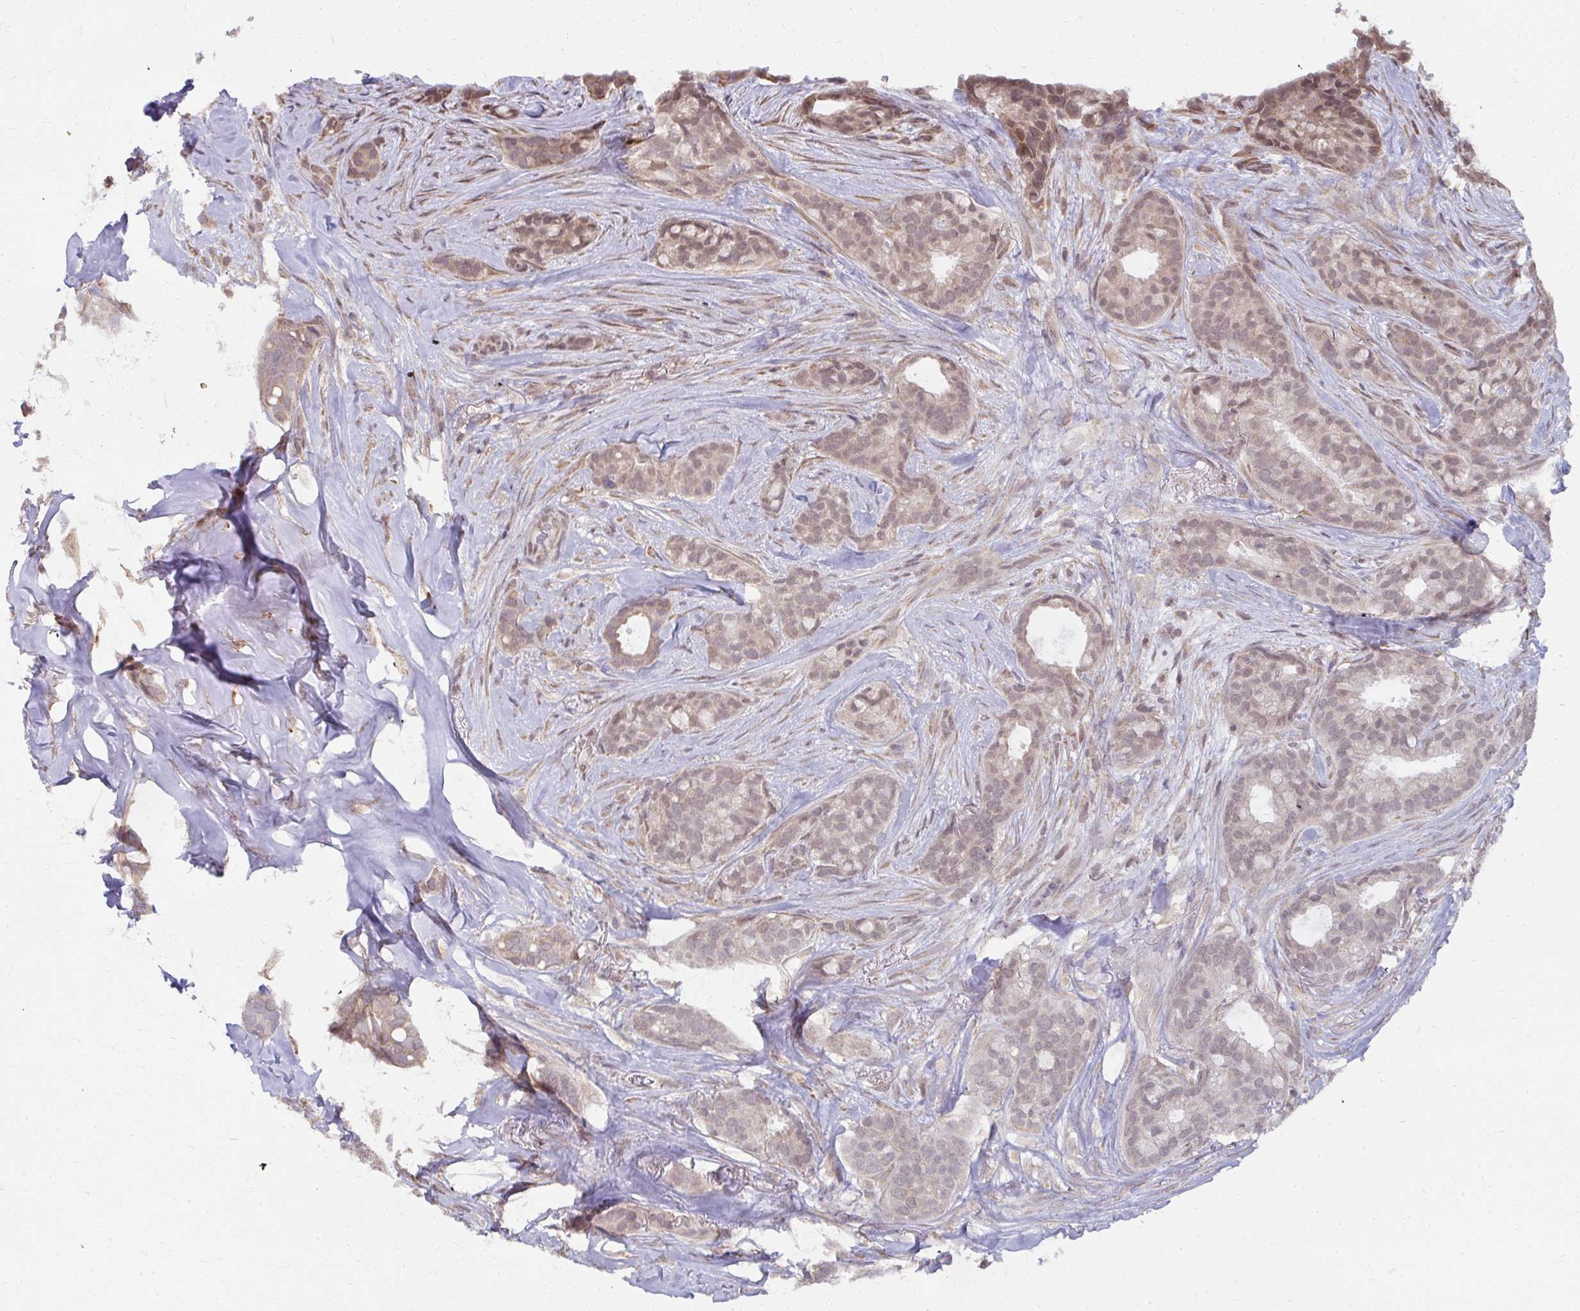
{"staining": {"intensity": "weak", "quantity": ">75%", "location": "cytoplasmic/membranous,nuclear"}, "tissue": "breast cancer", "cell_type": "Tumor cells", "image_type": "cancer", "snomed": [{"axis": "morphology", "description": "Duct carcinoma"}, {"axis": "topography", "description": "Breast"}], "caption": "Immunohistochemistry (IHC) of breast cancer demonstrates low levels of weak cytoplasmic/membranous and nuclear staining in about >75% of tumor cells.", "gene": "NMNAT1", "patient": {"sex": "female", "age": 84}}